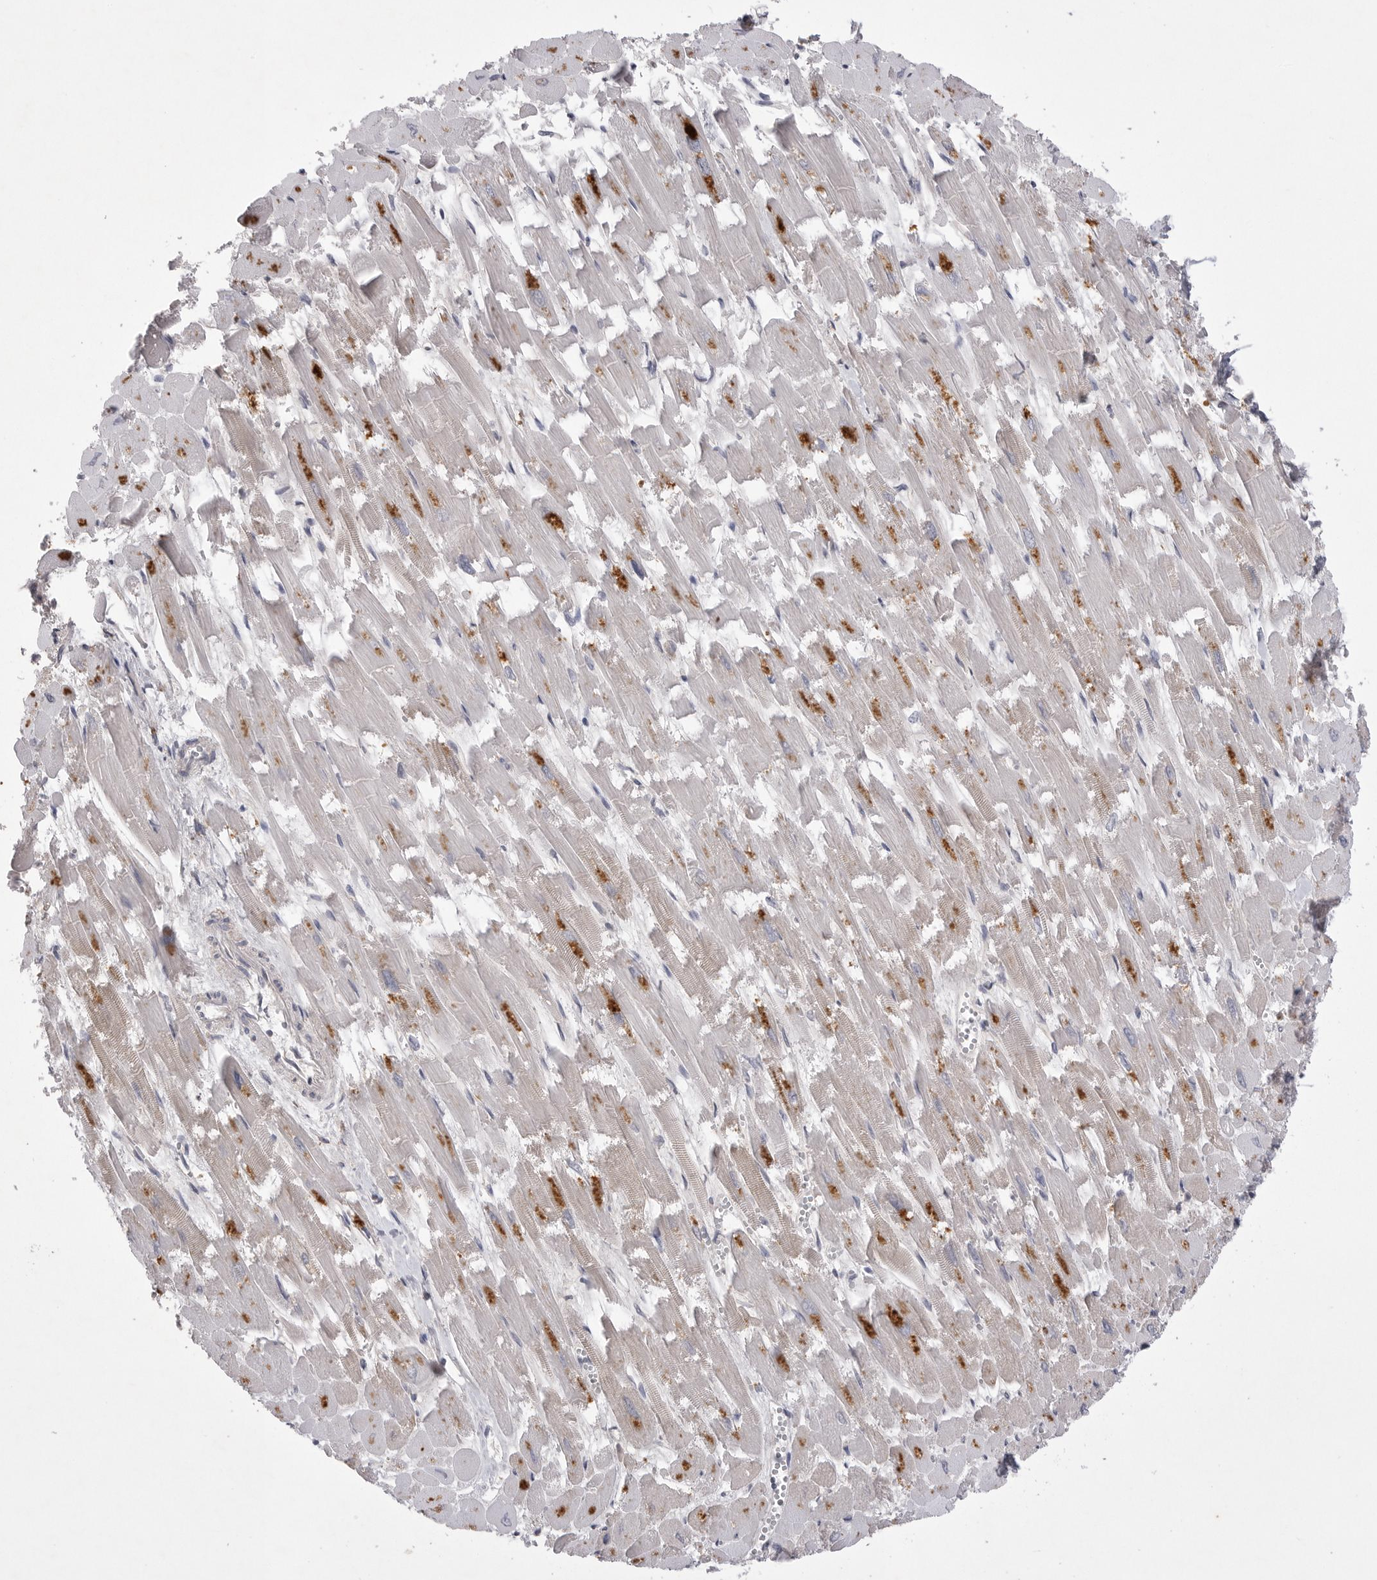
{"staining": {"intensity": "moderate", "quantity": "25%-75%", "location": "cytoplasmic/membranous"}, "tissue": "heart muscle", "cell_type": "Cardiomyocytes", "image_type": "normal", "snomed": [{"axis": "morphology", "description": "Normal tissue, NOS"}, {"axis": "topography", "description": "Heart"}], "caption": "Heart muscle stained for a protein (brown) displays moderate cytoplasmic/membranous positive positivity in approximately 25%-75% of cardiomyocytes.", "gene": "VAC14", "patient": {"sex": "male", "age": 54}}